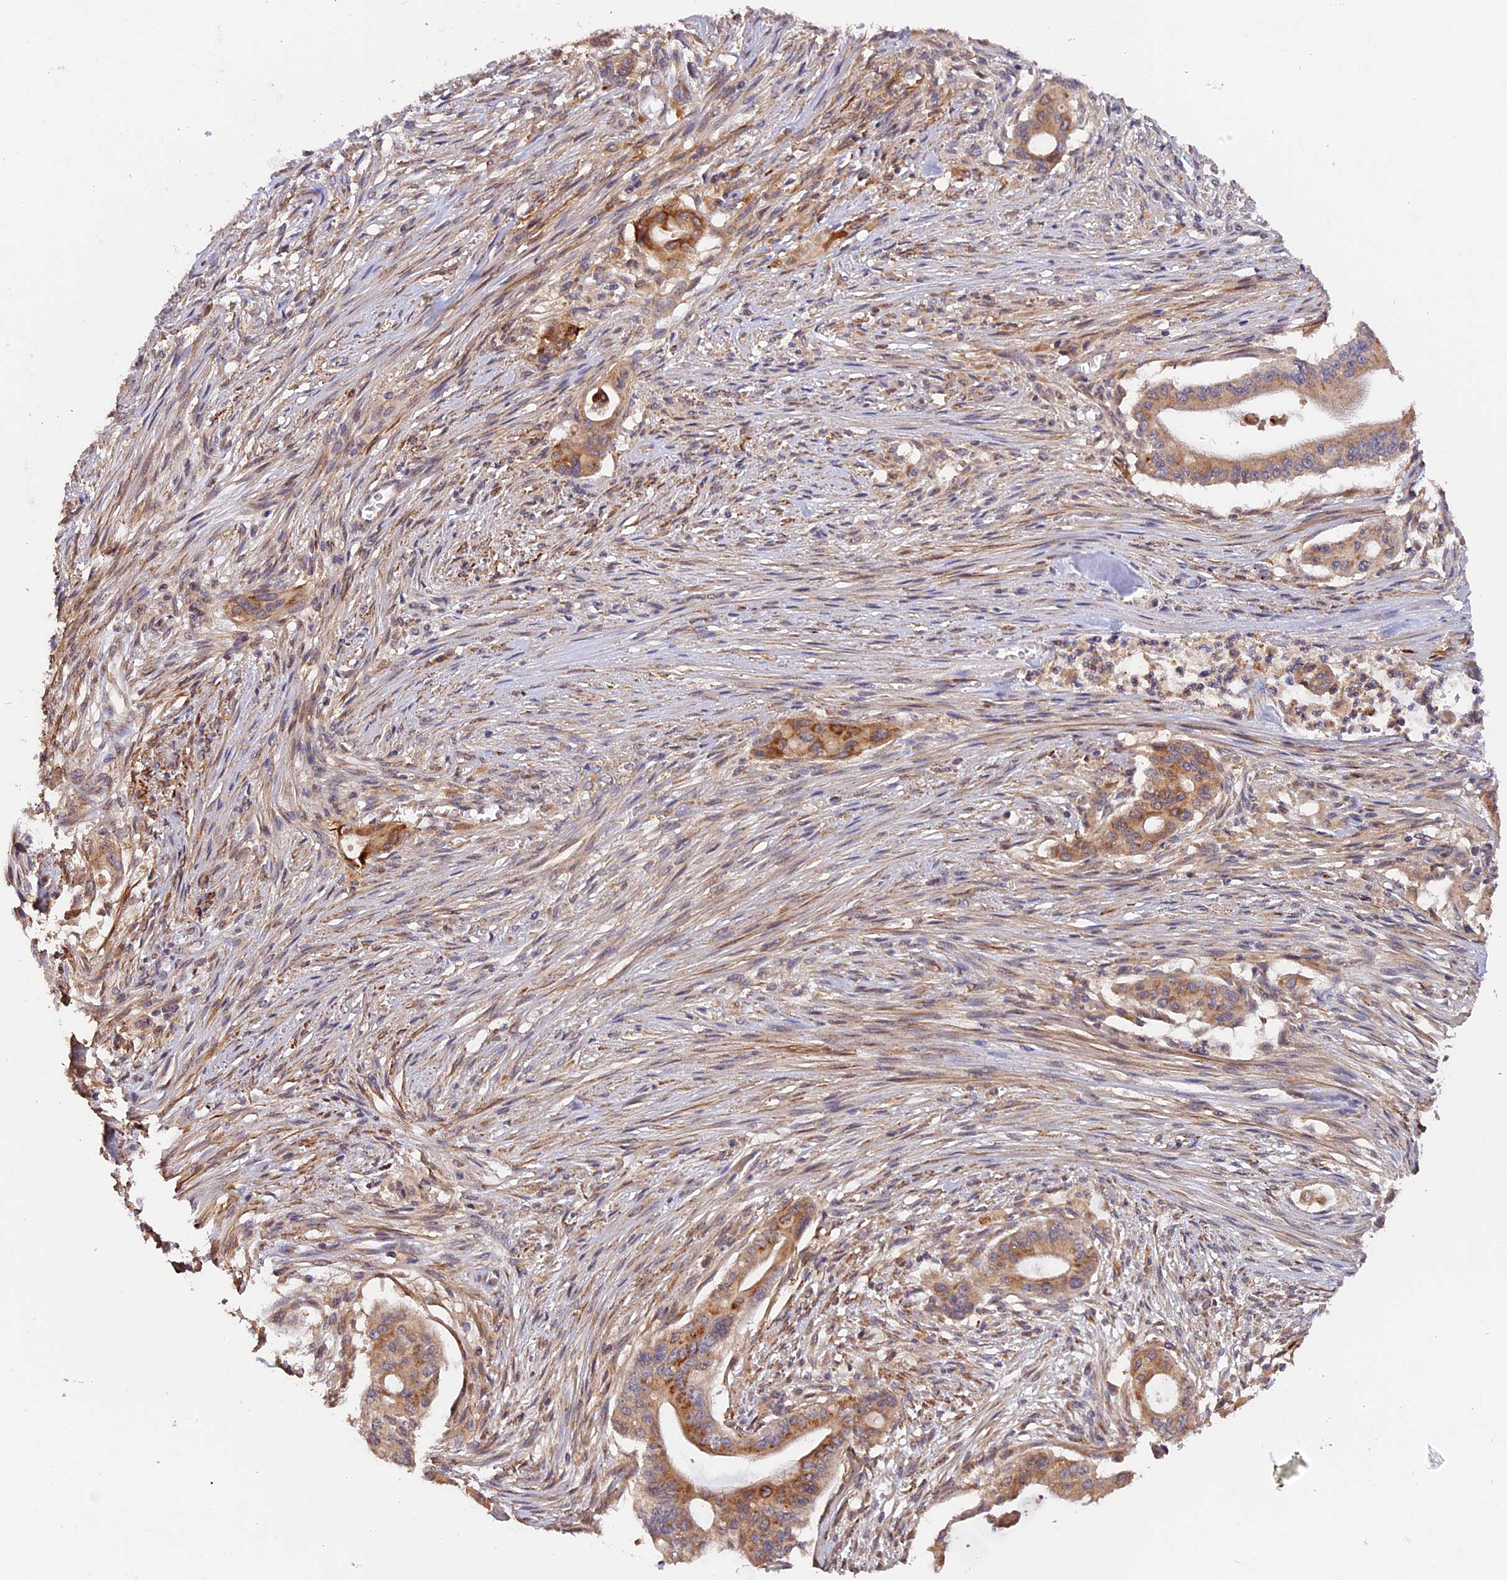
{"staining": {"intensity": "moderate", "quantity": ">75%", "location": "cytoplasmic/membranous"}, "tissue": "pancreatic cancer", "cell_type": "Tumor cells", "image_type": "cancer", "snomed": [{"axis": "morphology", "description": "Adenocarcinoma, NOS"}, {"axis": "topography", "description": "Pancreas"}], "caption": "Protein expression analysis of human pancreatic cancer reveals moderate cytoplasmic/membranous positivity in approximately >75% of tumor cells. (IHC, brightfield microscopy, high magnification).", "gene": "TANGO6", "patient": {"sex": "male", "age": 46}}